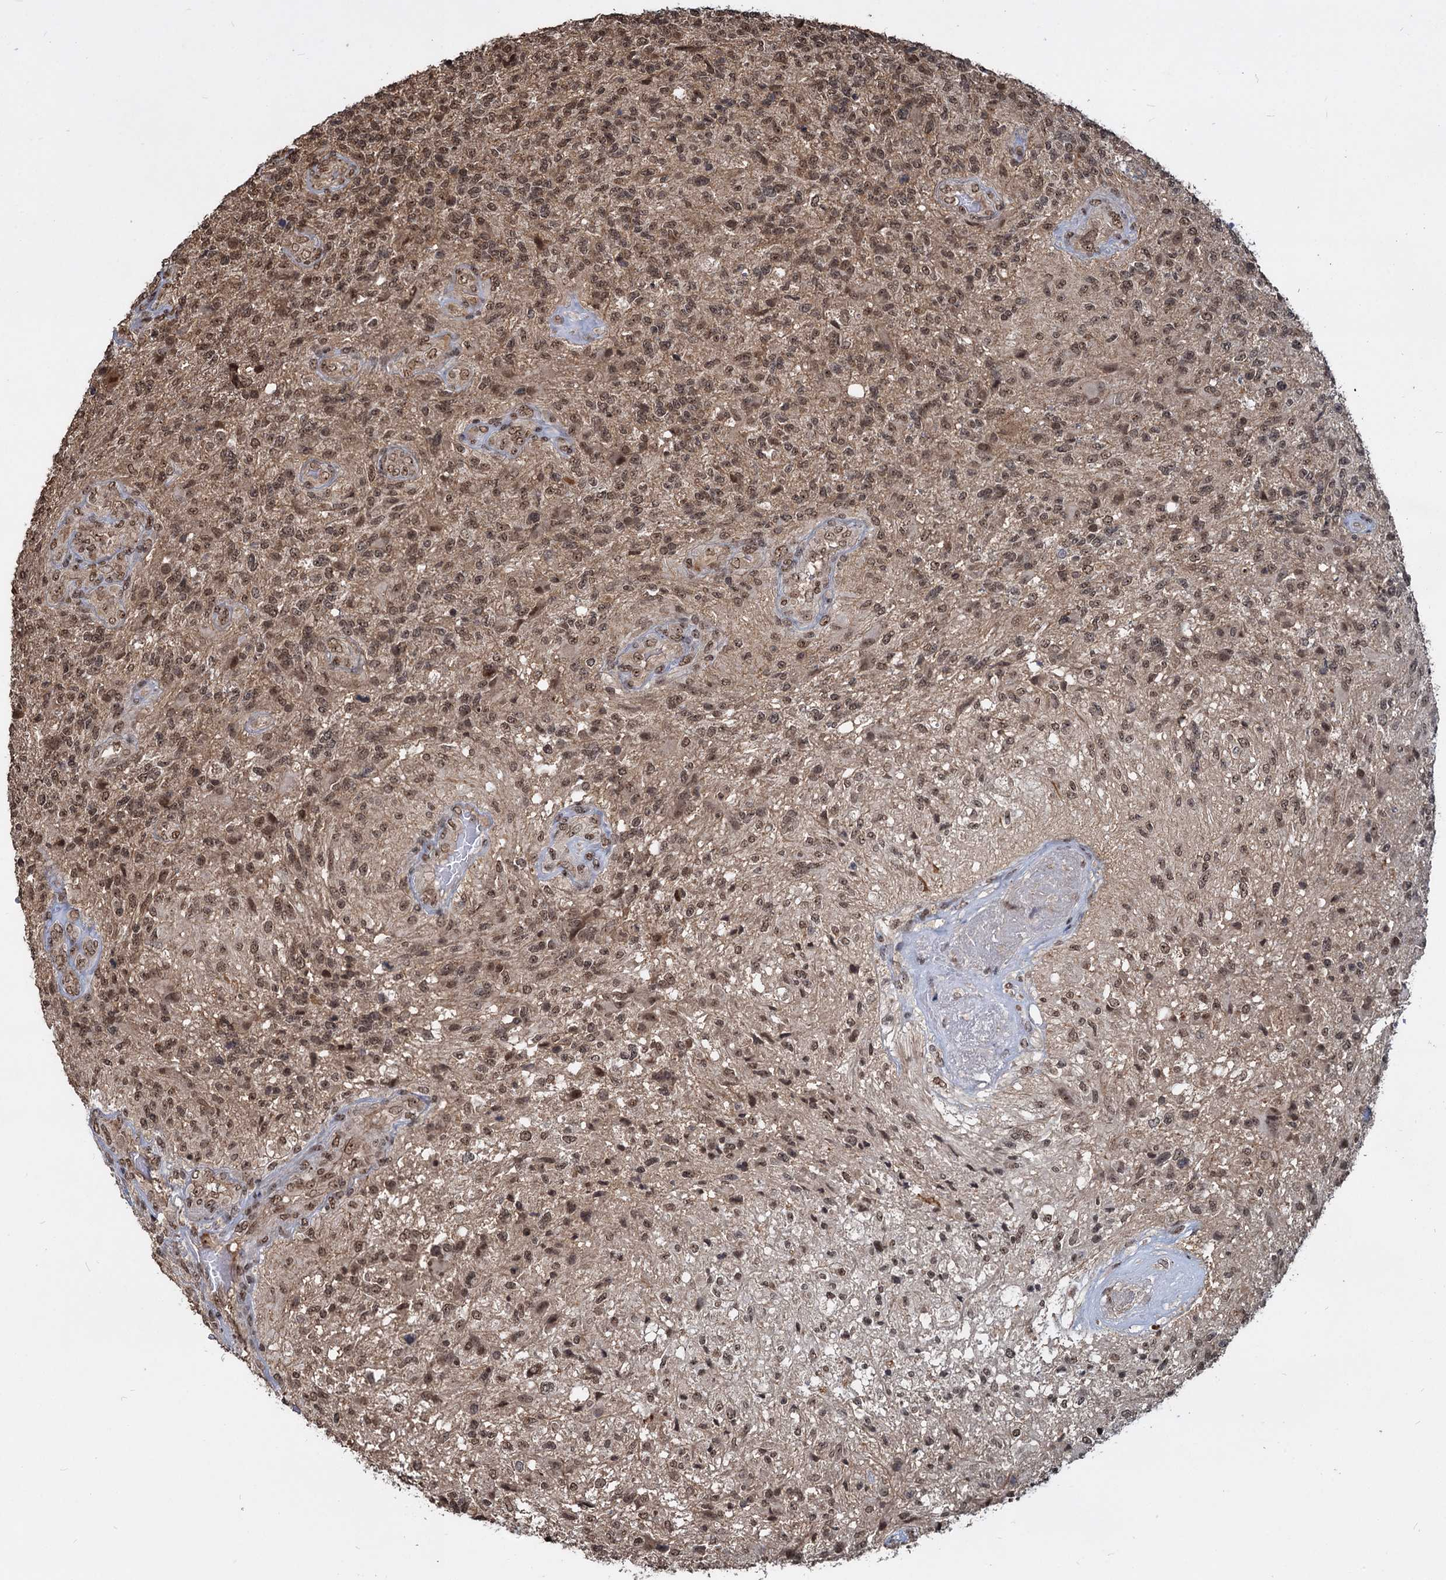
{"staining": {"intensity": "moderate", "quantity": ">75%", "location": "nuclear"}, "tissue": "glioma", "cell_type": "Tumor cells", "image_type": "cancer", "snomed": [{"axis": "morphology", "description": "Glioma, malignant, High grade"}, {"axis": "topography", "description": "Brain"}], "caption": "Protein staining of glioma tissue displays moderate nuclear positivity in approximately >75% of tumor cells.", "gene": "FAM216B", "patient": {"sex": "male", "age": 56}}